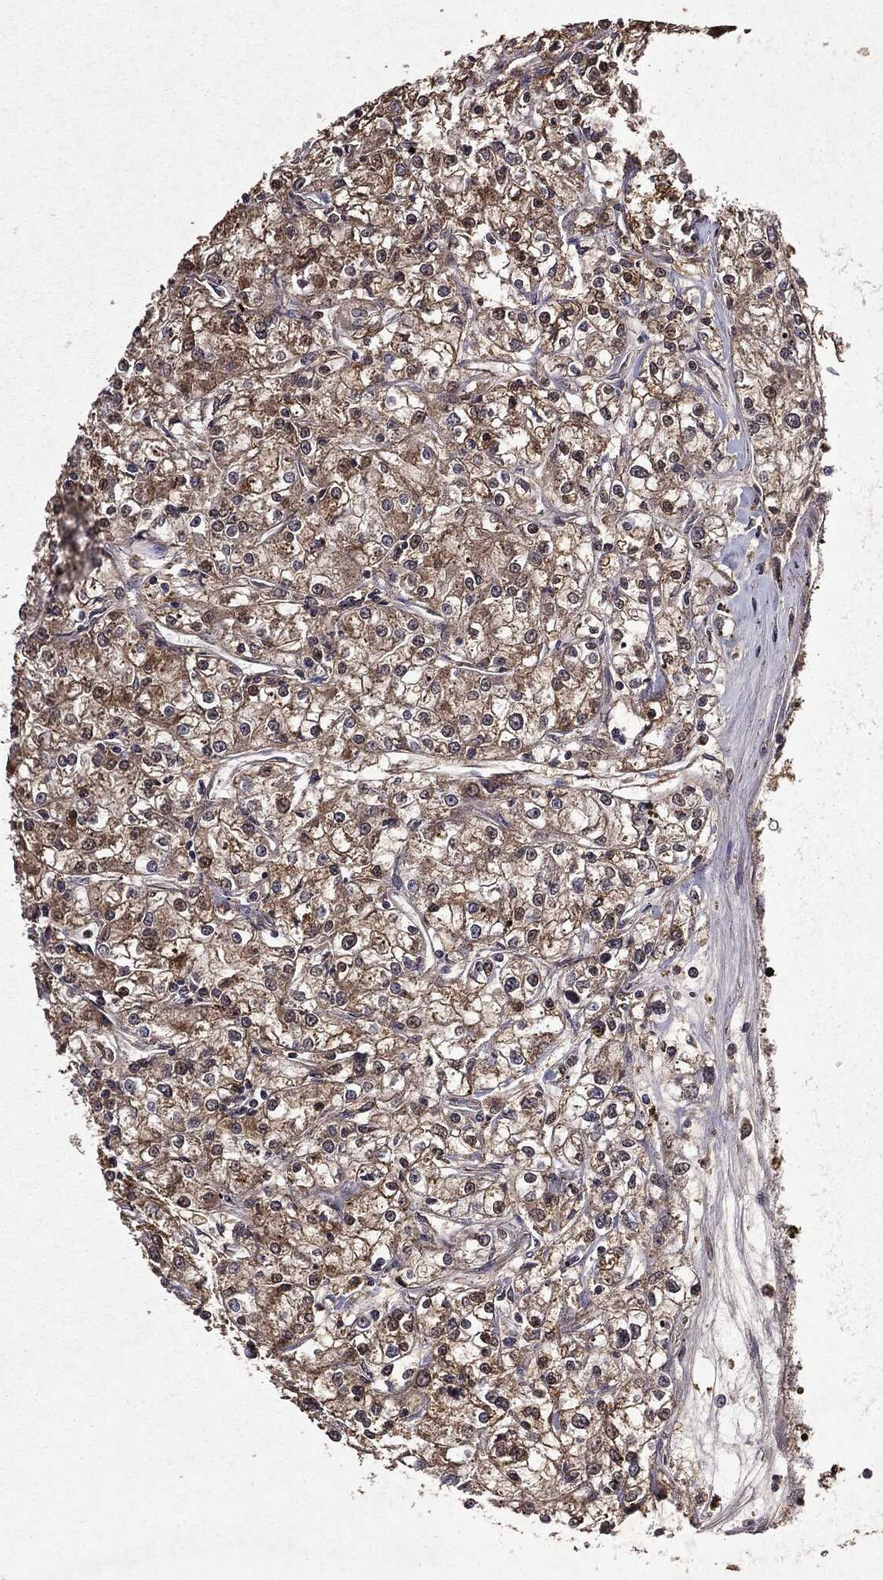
{"staining": {"intensity": "weak", "quantity": "25%-75%", "location": "cytoplasmic/membranous"}, "tissue": "renal cancer", "cell_type": "Tumor cells", "image_type": "cancer", "snomed": [{"axis": "morphology", "description": "Adenocarcinoma, NOS"}, {"axis": "topography", "description": "Kidney"}], "caption": "There is low levels of weak cytoplasmic/membranous staining in tumor cells of renal adenocarcinoma, as demonstrated by immunohistochemical staining (brown color).", "gene": "MTOR", "patient": {"sex": "female", "age": 59}}